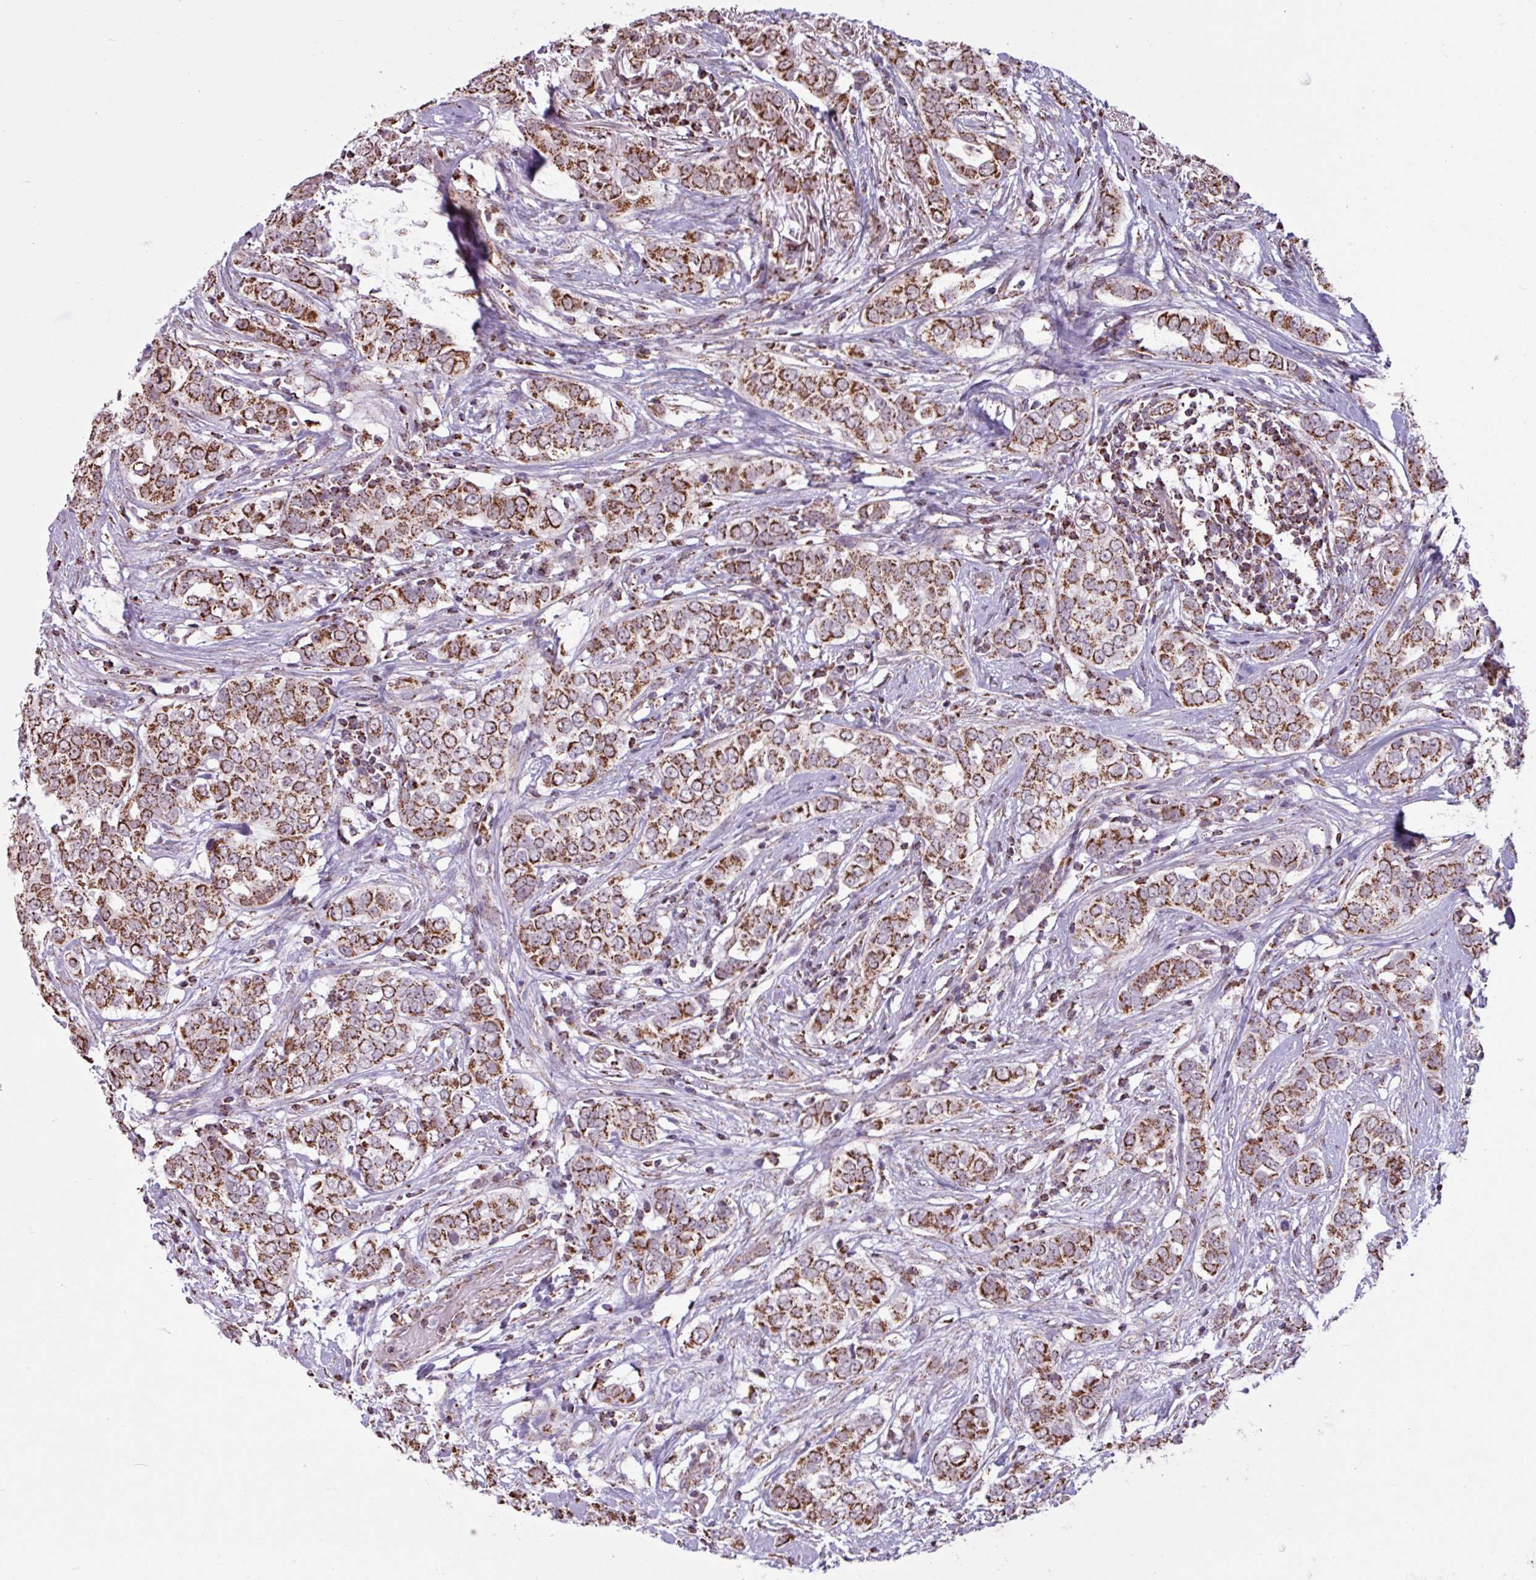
{"staining": {"intensity": "strong", "quantity": ">75%", "location": "cytoplasmic/membranous"}, "tissue": "breast cancer", "cell_type": "Tumor cells", "image_type": "cancer", "snomed": [{"axis": "morphology", "description": "Lobular carcinoma"}, {"axis": "topography", "description": "Breast"}], "caption": "High-power microscopy captured an immunohistochemistry micrograph of breast cancer, revealing strong cytoplasmic/membranous expression in approximately >75% of tumor cells.", "gene": "ALG8", "patient": {"sex": "female", "age": 51}}